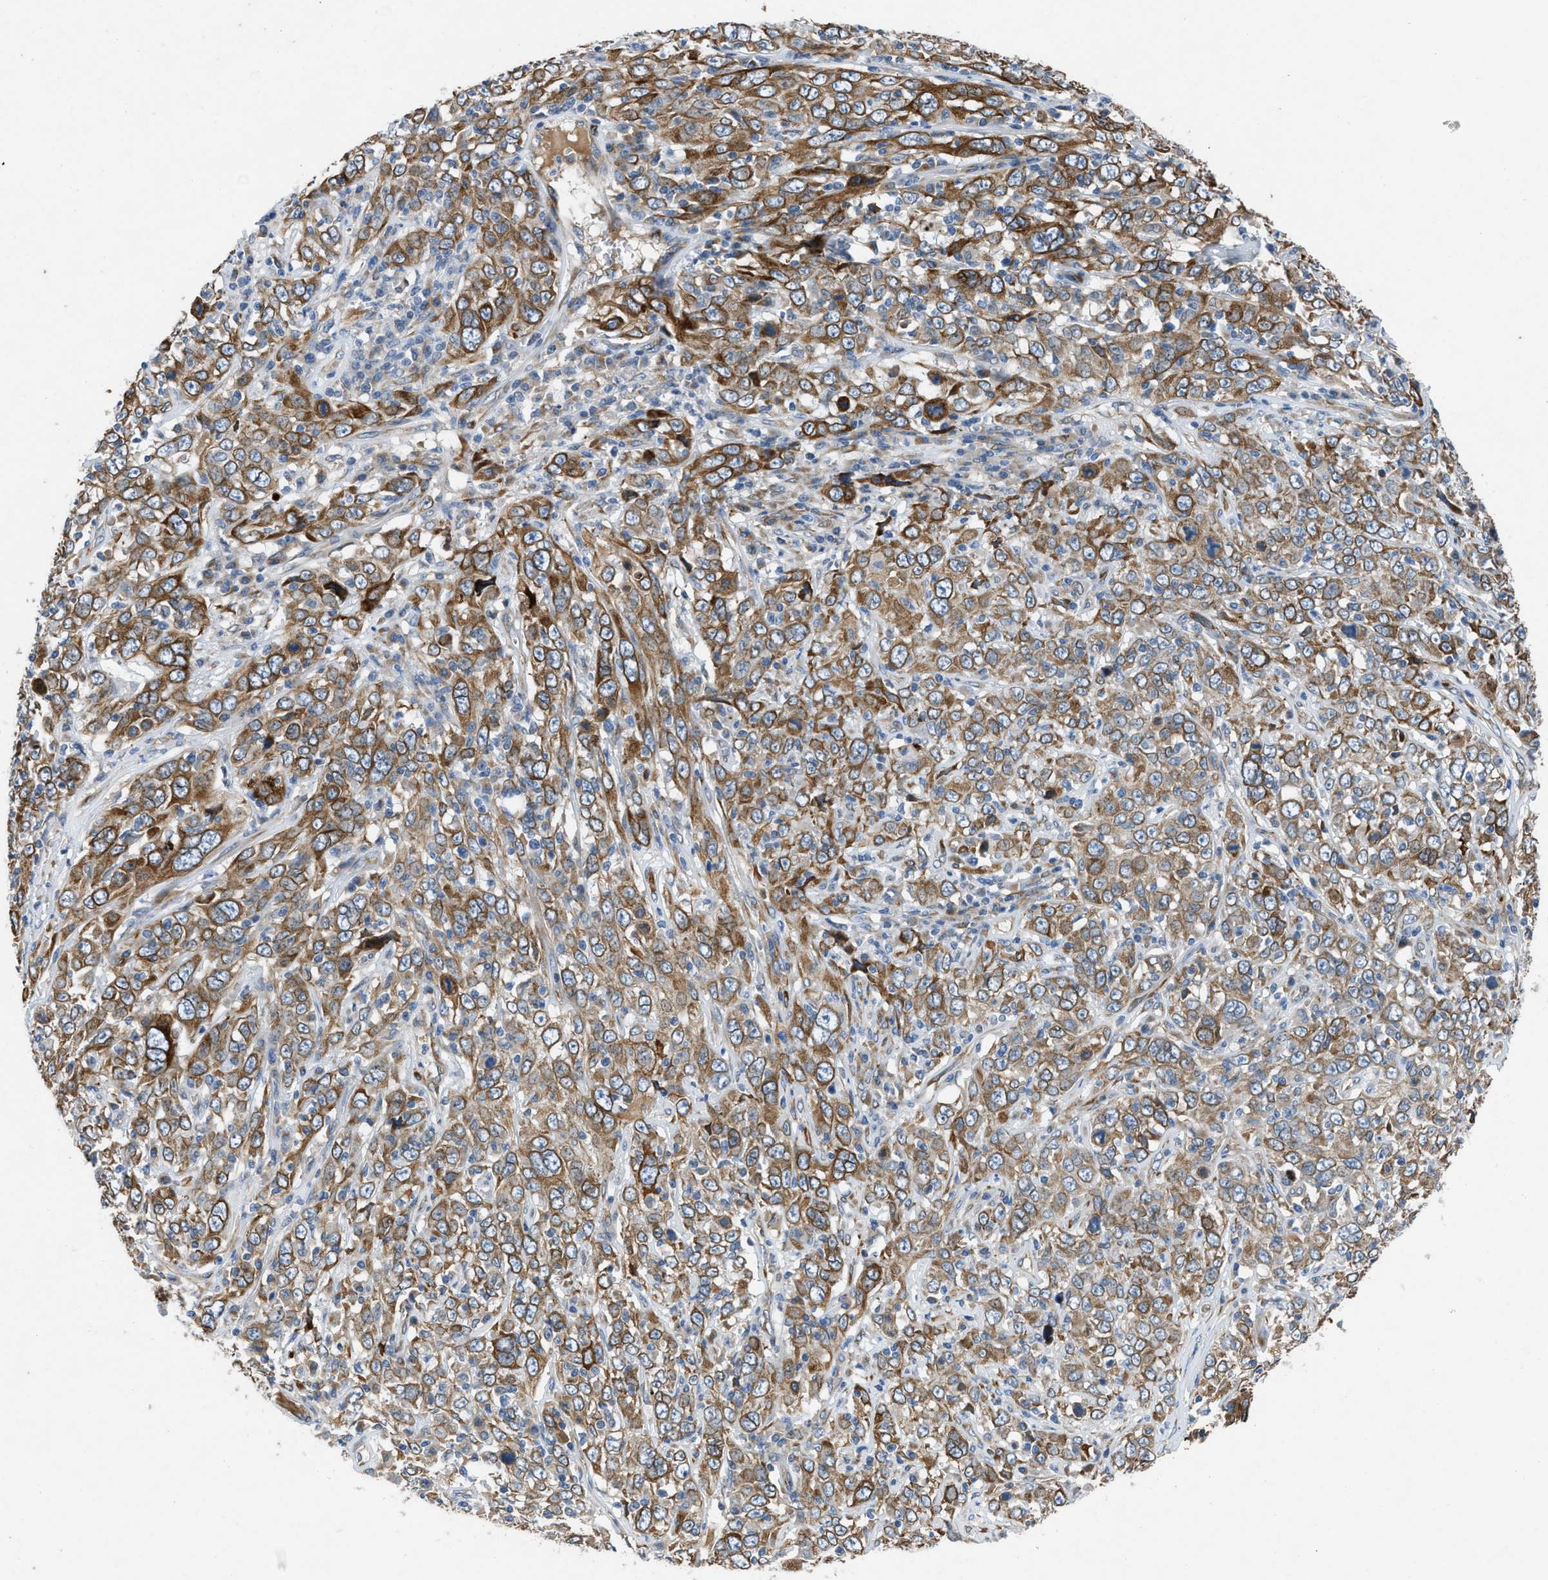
{"staining": {"intensity": "moderate", "quantity": ">75%", "location": "cytoplasmic/membranous"}, "tissue": "cervical cancer", "cell_type": "Tumor cells", "image_type": "cancer", "snomed": [{"axis": "morphology", "description": "Squamous cell carcinoma, NOS"}, {"axis": "topography", "description": "Cervix"}], "caption": "A brown stain labels moderate cytoplasmic/membranous positivity of a protein in human squamous cell carcinoma (cervical) tumor cells.", "gene": "GGCX", "patient": {"sex": "female", "age": 46}}